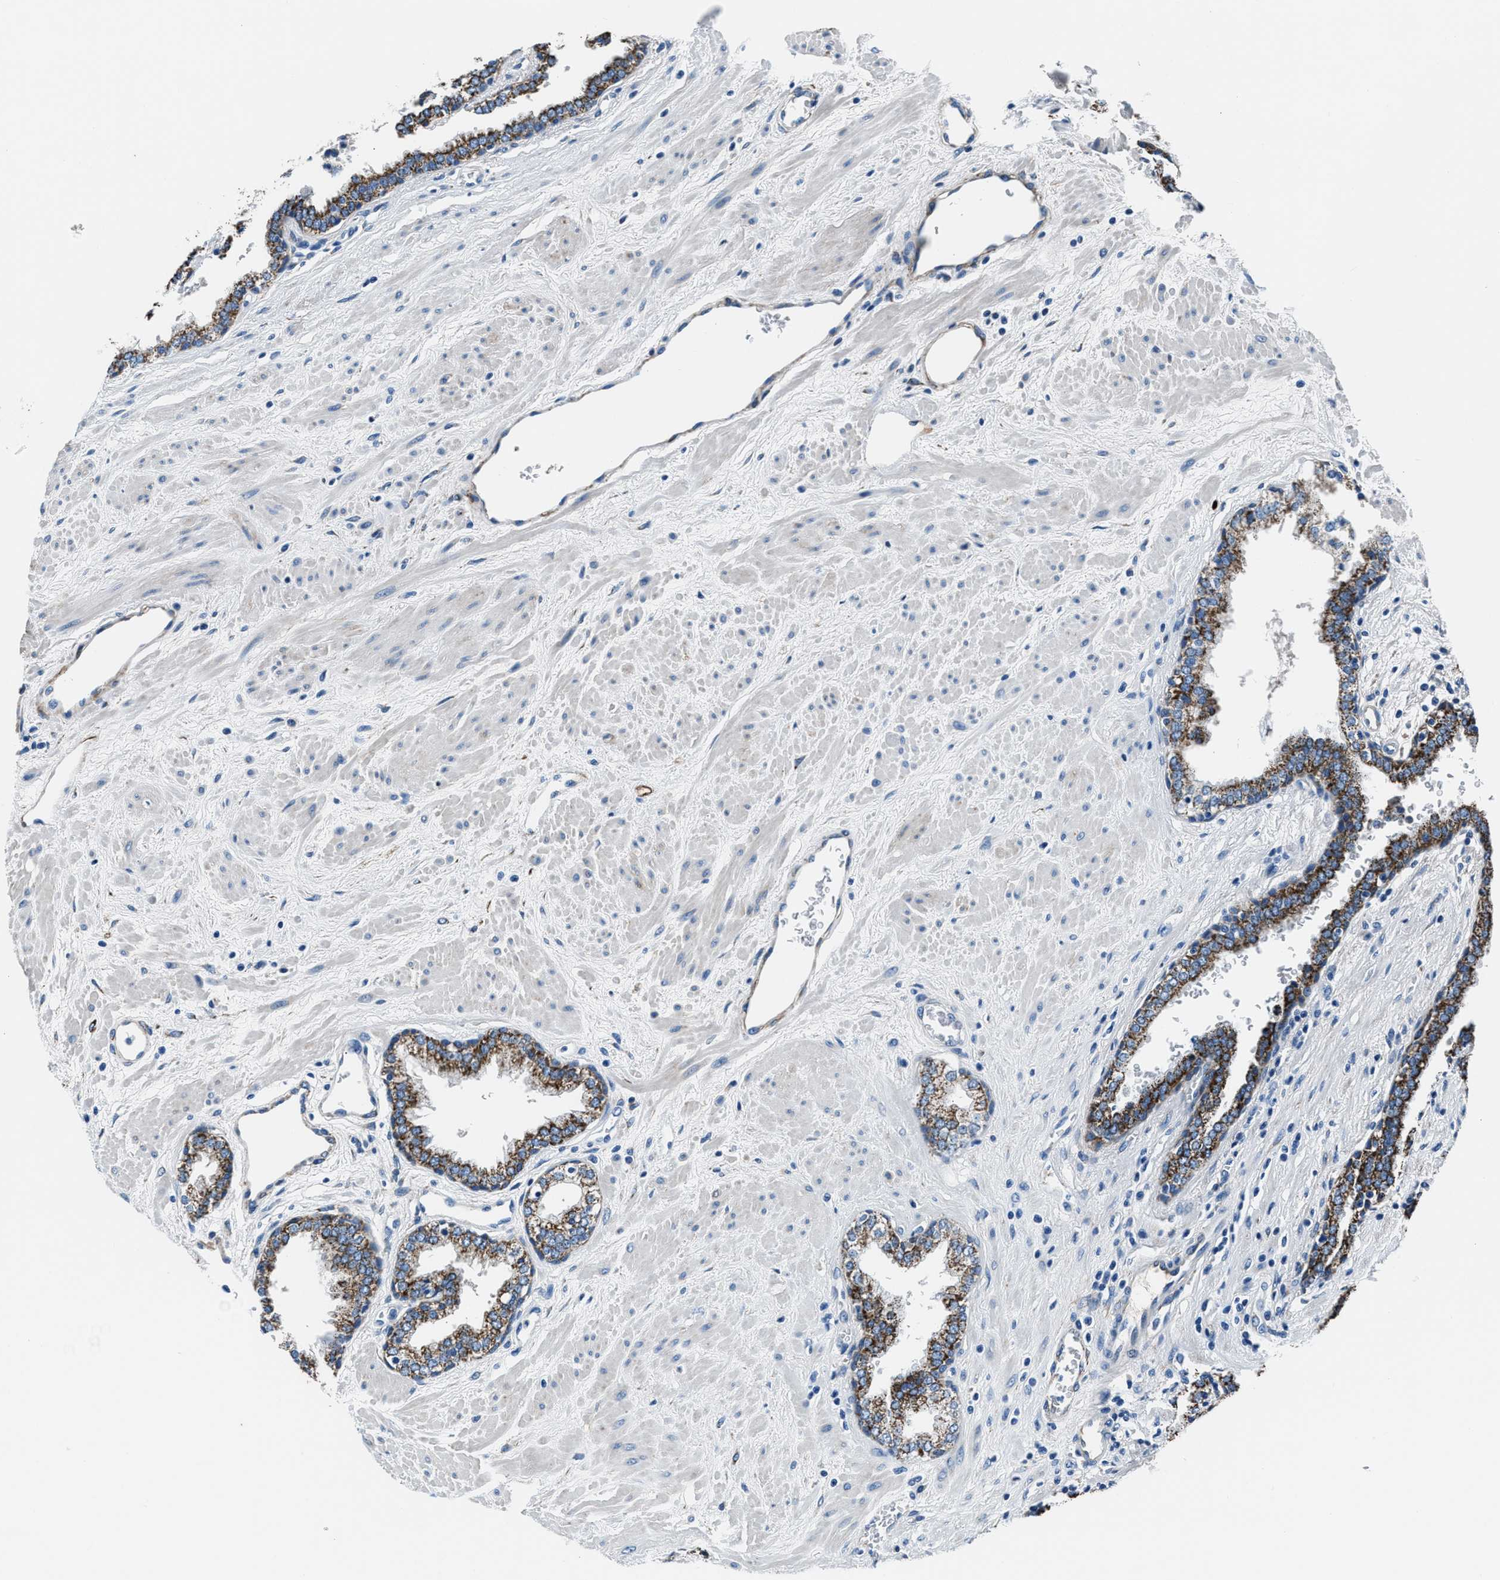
{"staining": {"intensity": "strong", "quantity": "<25%", "location": "cytoplasmic/membranous"}, "tissue": "prostate", "cell_type": "Glandular cells", "image_type": "normal", "snomed": [{"axis": "morphology", "description": "Normal tissue, NOS"}, {"axis": "topography", "description": "Prostate"}], "caption": "Immunohistochemistry (IHC) staining of benign prostate, which reveals medium levels of strong cytoplasmic/membranous expression in approximately <25% of glandular cells indicating strong cytoplasmic/membranous protein staining. The staining was performed using DAB (3,3'-diaminobenzidine) (brown) for protein detection and nuclei were counterstained in hematoxylin (blue).", "gene": "PRTFDC1", "patient": {"sex": "male", "age": 51}}